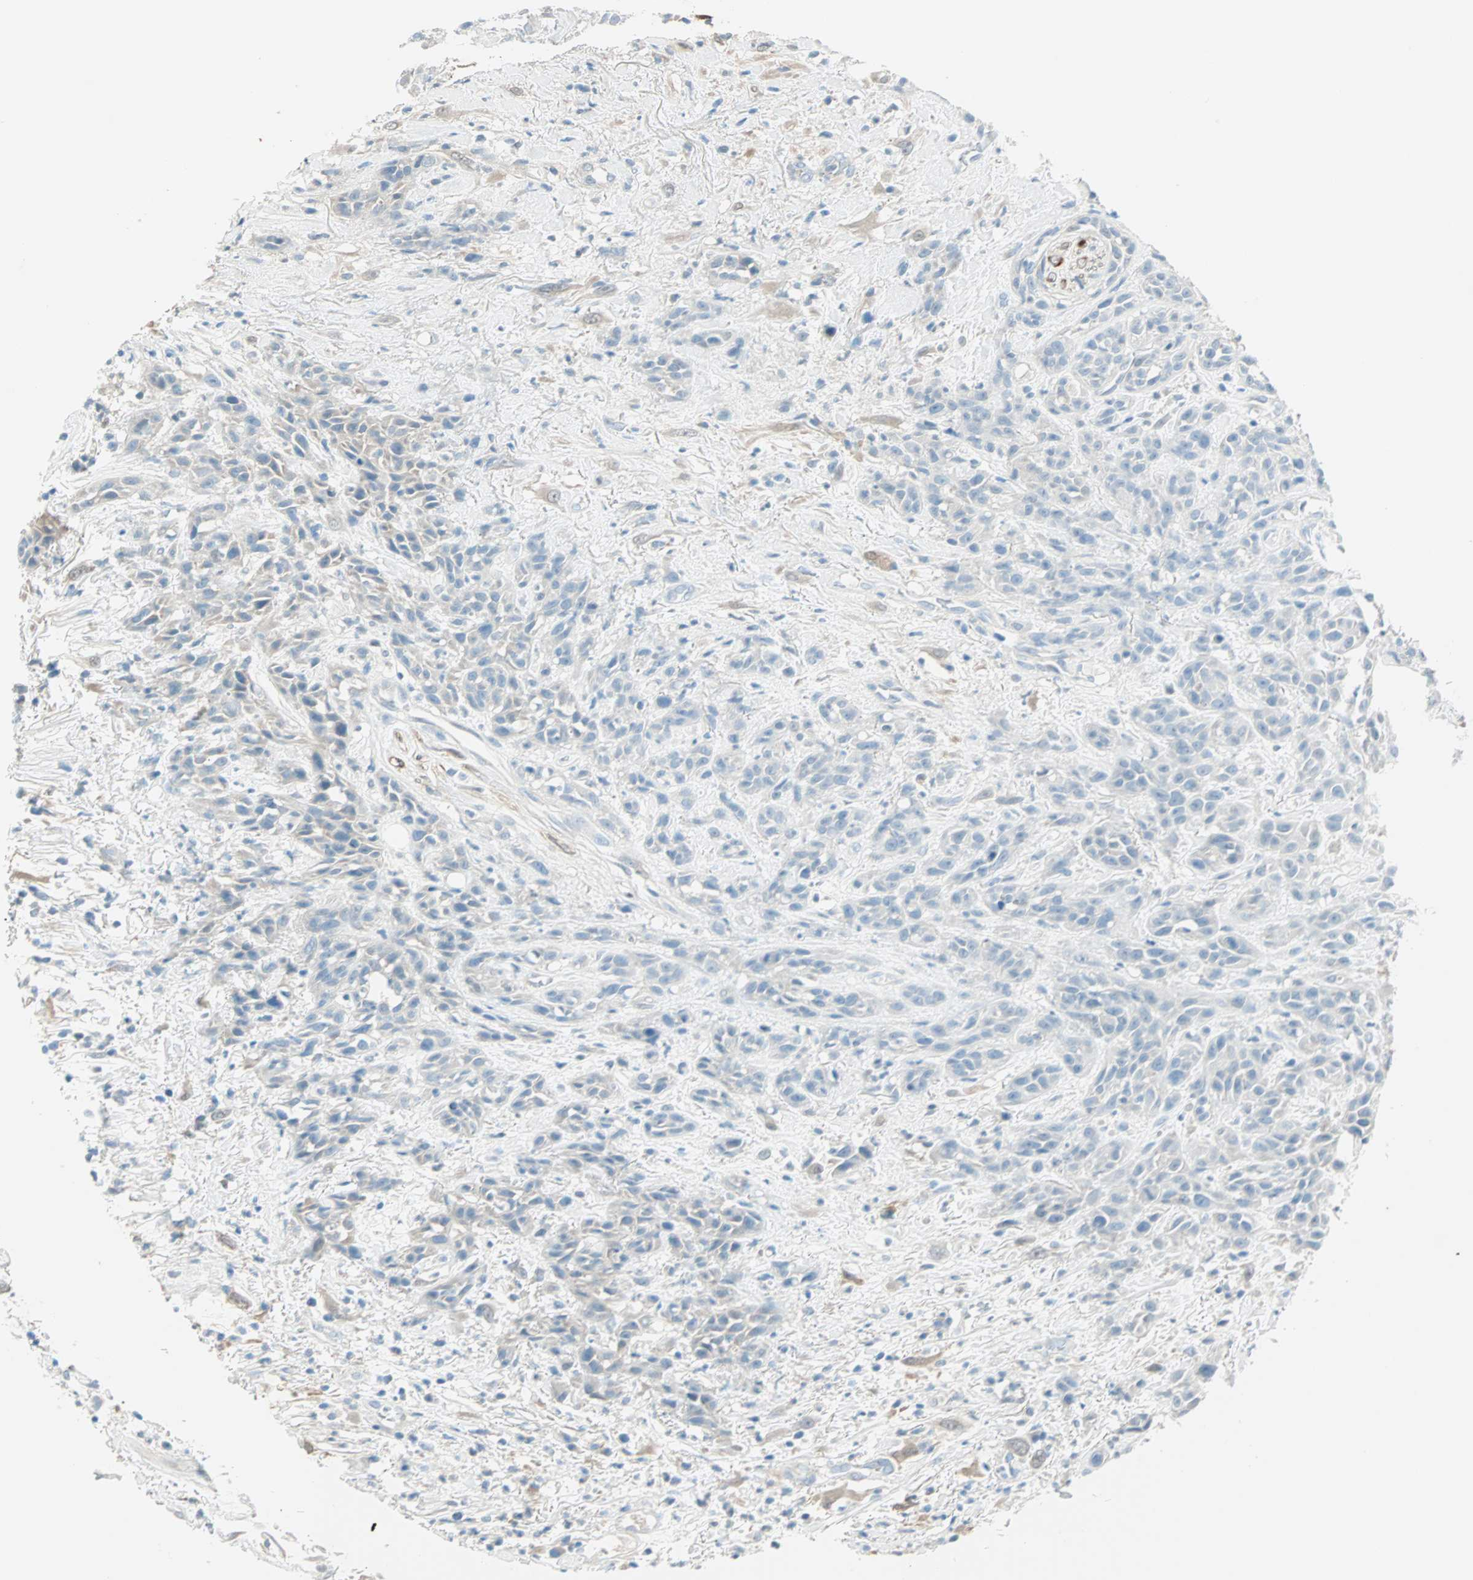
{"staining": {"intensity": "weak", "quantity": "25%-75%", "location": "cytoplasmic/membranous"}, "tissue": "head and neck cancer", "cell_type": "Tumor cells", "image_type": "cancer", "snomed": [{"axis": "morphology", "description": "Squamous cell carcinoma, NOS"}, {"axis": "topography", "description": "Head-Neck"}], "caption": "Head and neck cancer (squamous cell carcinoma) stained with a protein marker reveals weak staining in tumor cells.", "gene": "S100A1", "patient": {"sex": "male", "age": 62}}